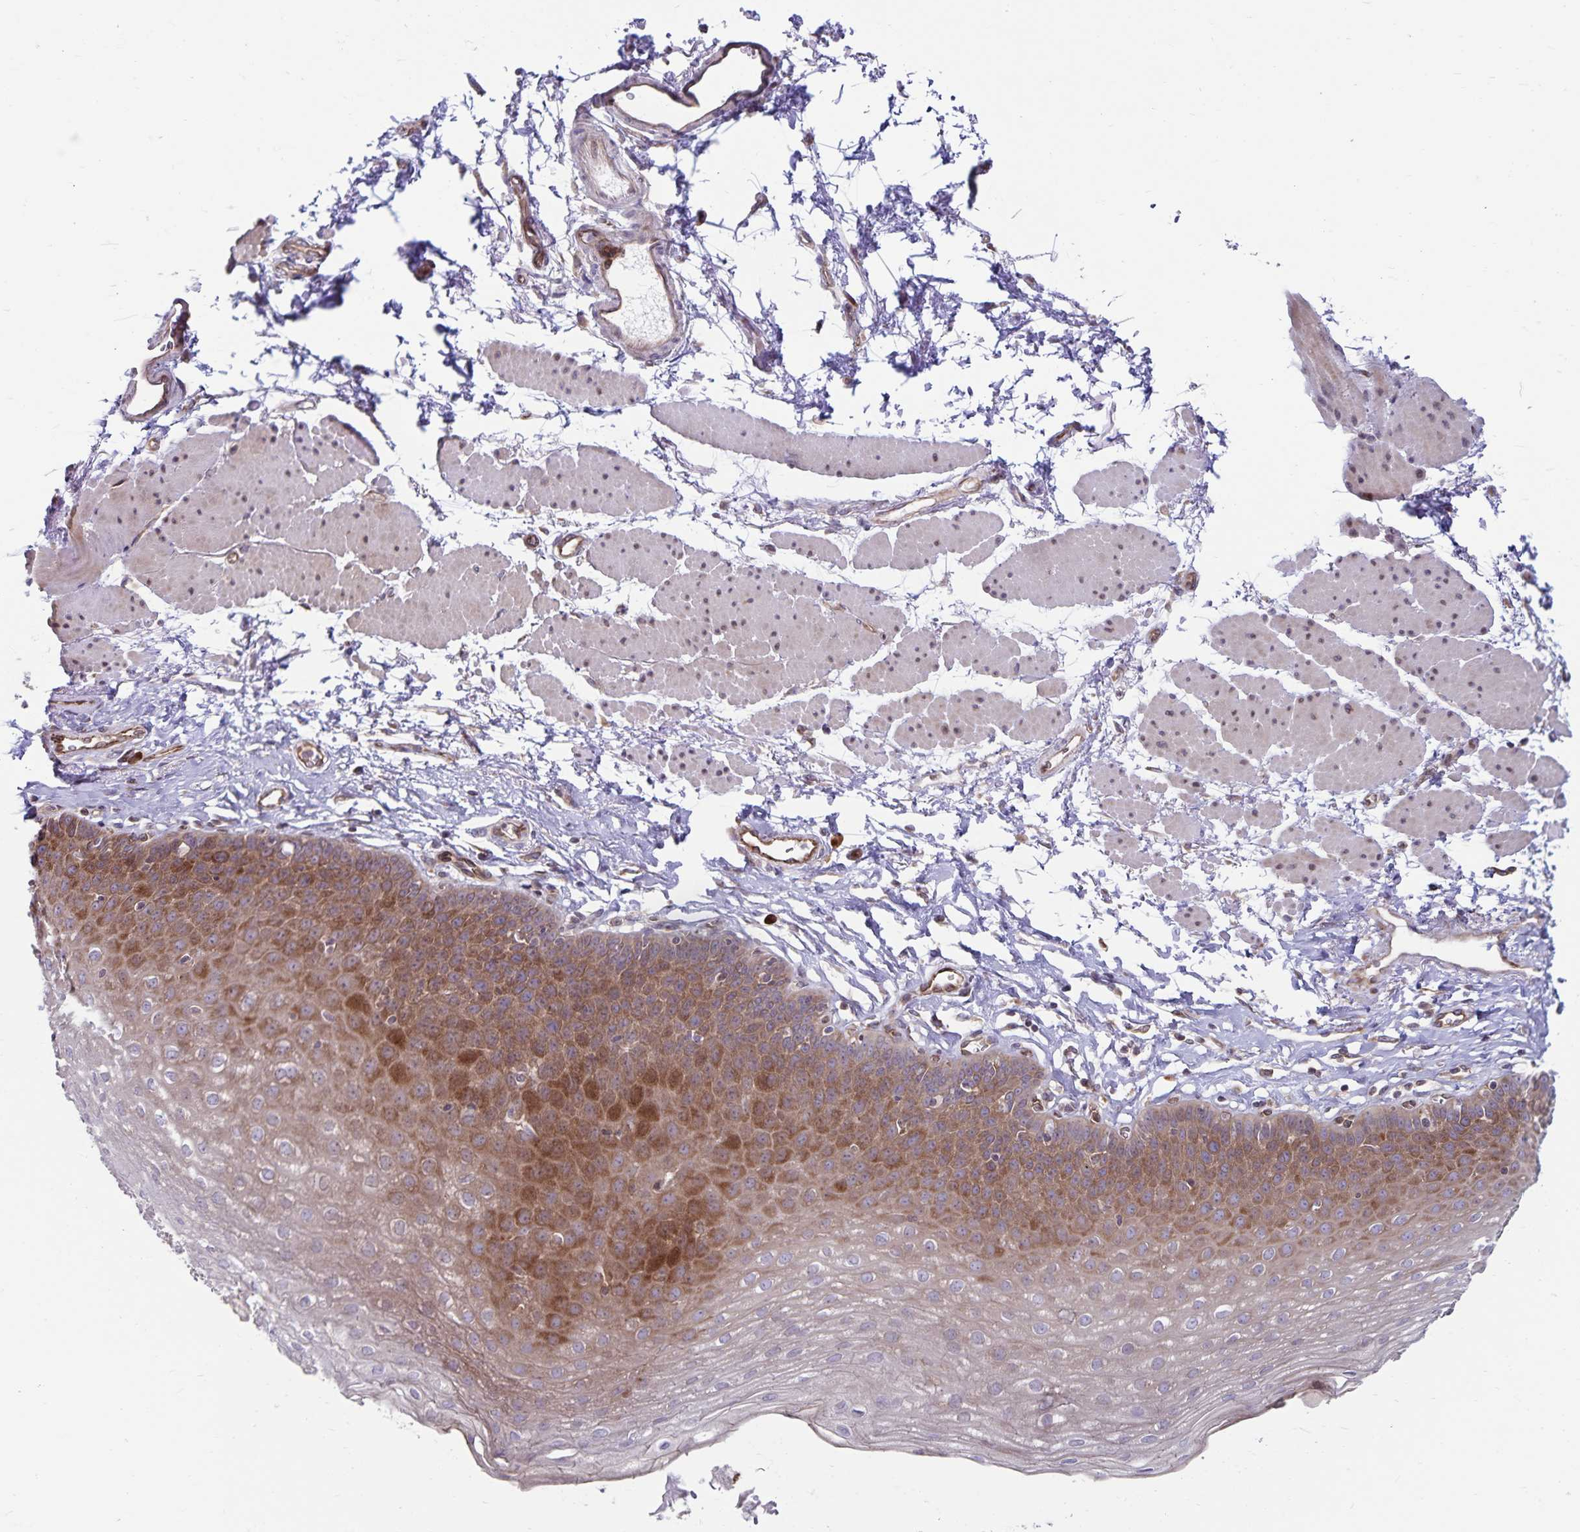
{"staining": {"intensity": "moderate", "quantity": "25%-75%", "location": "cytoplasmic/membranous"}, "tissue": "esophagus", "cell_type": "Squamous epithelial cells", "image_type": "normal", "snomed": [{"axis": "morphology", "description": "Normal tissue, NOS"}, {"axis": "topography", "description": "Esophagus"}], "caption": "Squamous epithelial cells demonstrate moderate cytoplasmic/membranous positivity in approximately 25%-75% of cells in normal esophagus. (brown staining indicates protein expression, while blue staining denotes nuclei).", "gene": "SEC62", "patient": {"sex": "female", "age": 81}}